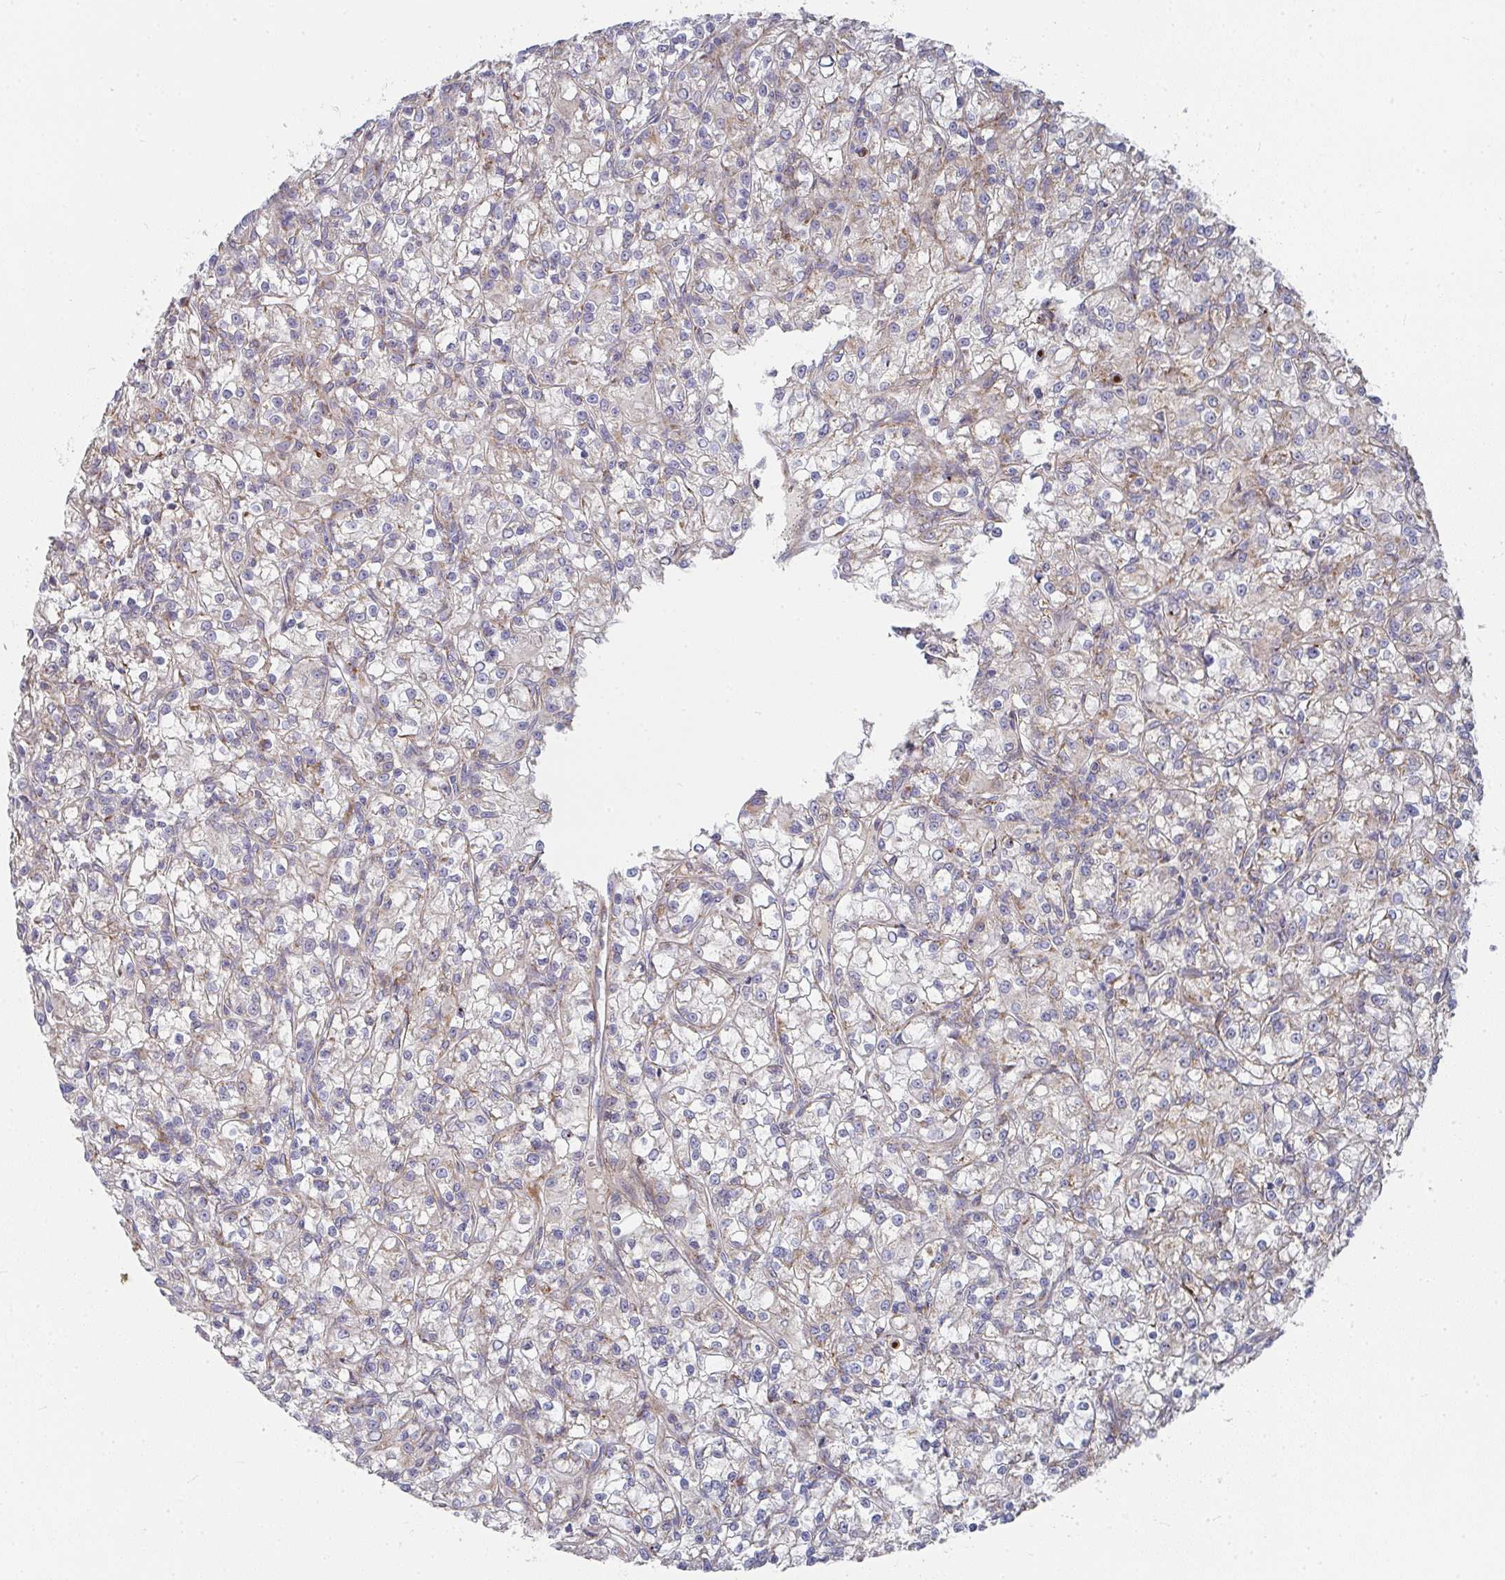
{"staining": {"intensity": "weak", "quantity": "<25%", "location": "cytoplasmic/membranous"}, "tissue": "renal cancer", "cell_type": "Tumor cells", "image_type": "cancer", "snomed": [{"axis": "morphology", "description": "Adenocarcinoma, NOS"}, {"axis": "topography", "description": "Kidney"}], "caption": "Immunohistochemistry (IHC) image of neoplastic tissue: human renal adenocarcinoma stained with DAB reveals no significant protein positivity in tumor cells. (DAB IHC, high magnification).", "gene": "RHEBL1", "patient": {"sex": "female", "age": 59}}